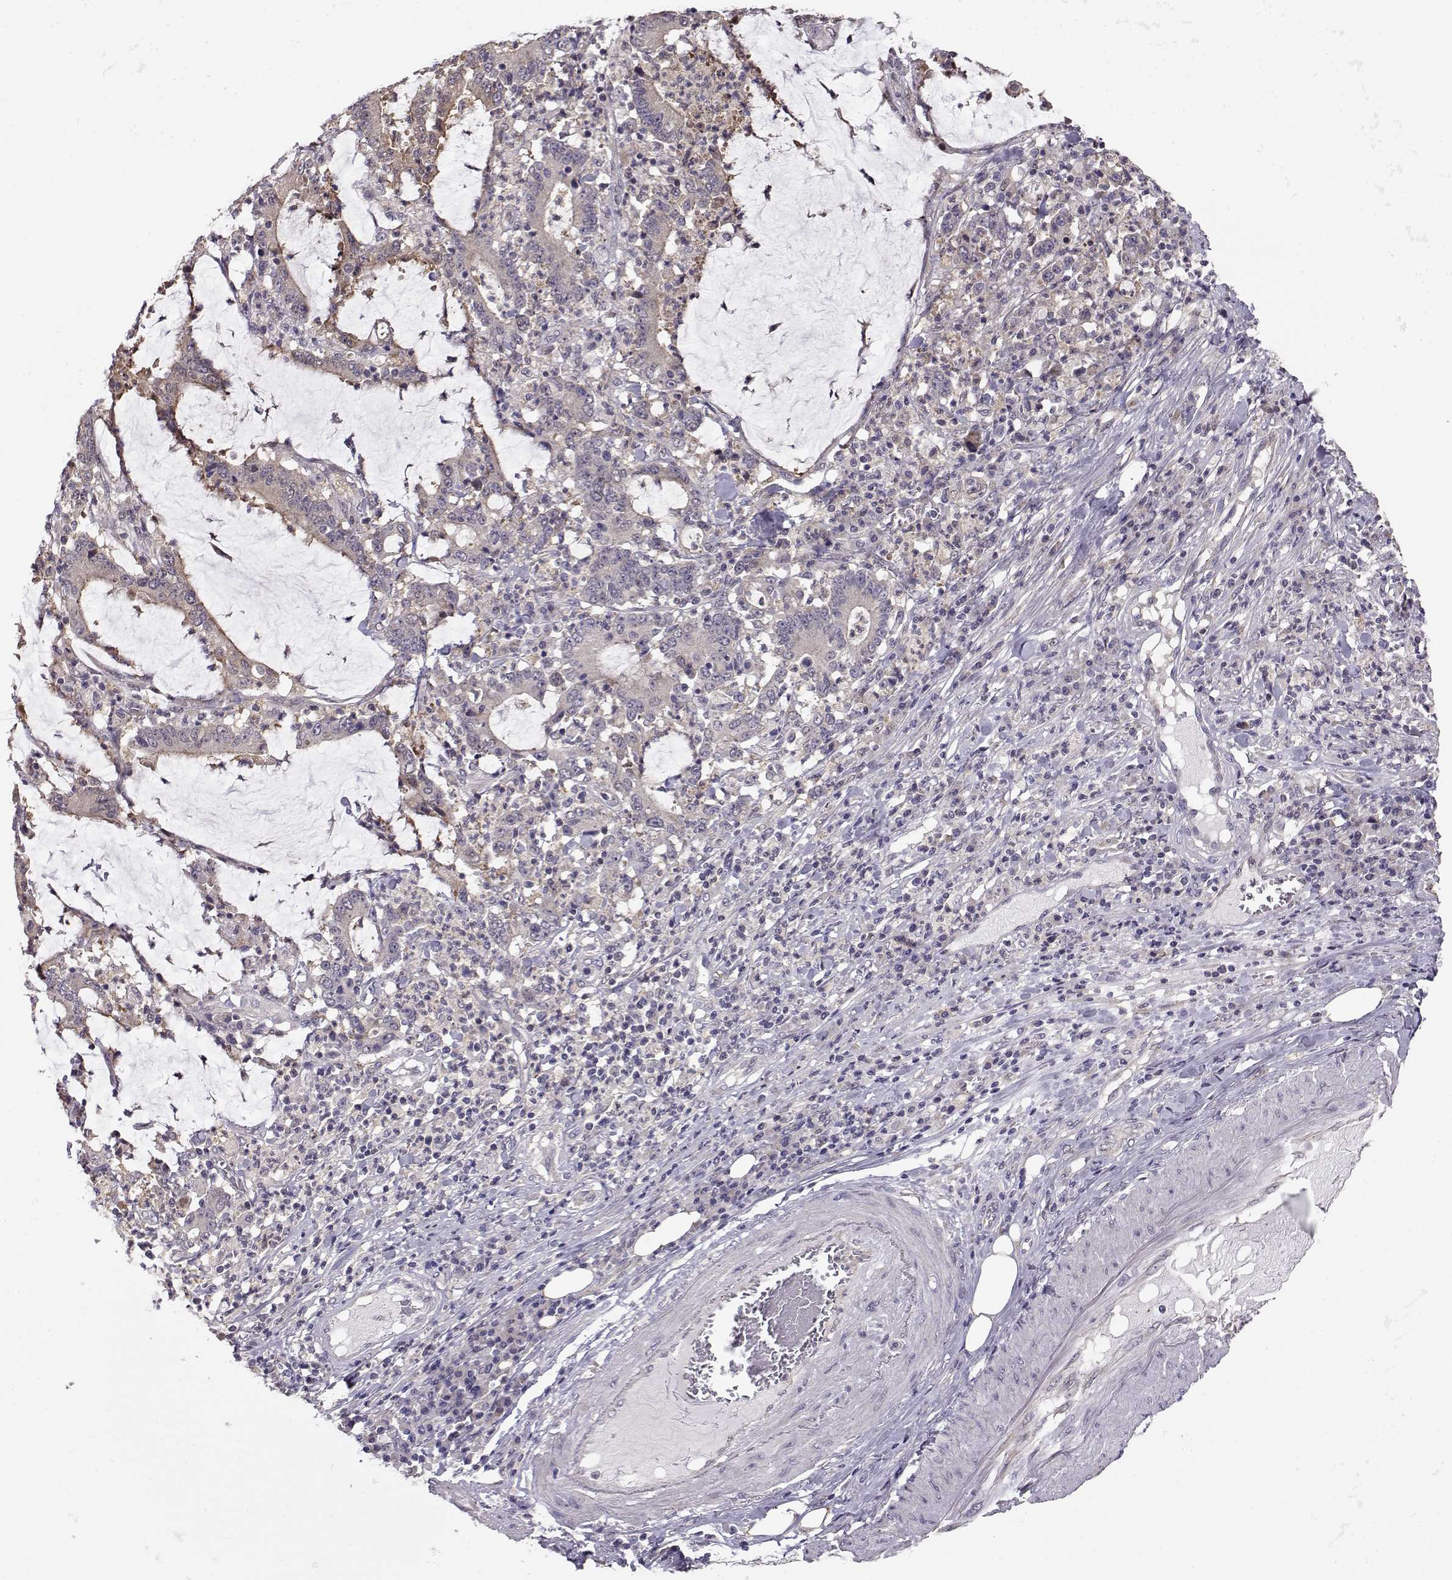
{"staining": {"intensity": "negative", "quantity": "none", "location": "none"}, "tissue": "stomach cancer", "cell_type": "Tumor cells", "image_type": "cancer", "snomed": [{"axis": "morphology", "description": "Adenocarcinoma, NOS"}, {"axis": "topography", "description": "Stomach, upper"}], "caption": "Stomach cancer (adenocarcinoma) stained for a protein using immunohistochemistry (IHC) reveals no positivity tumor cells.", "gene": "NCAM2", "patient": {"sex": "male", "age": 68}}